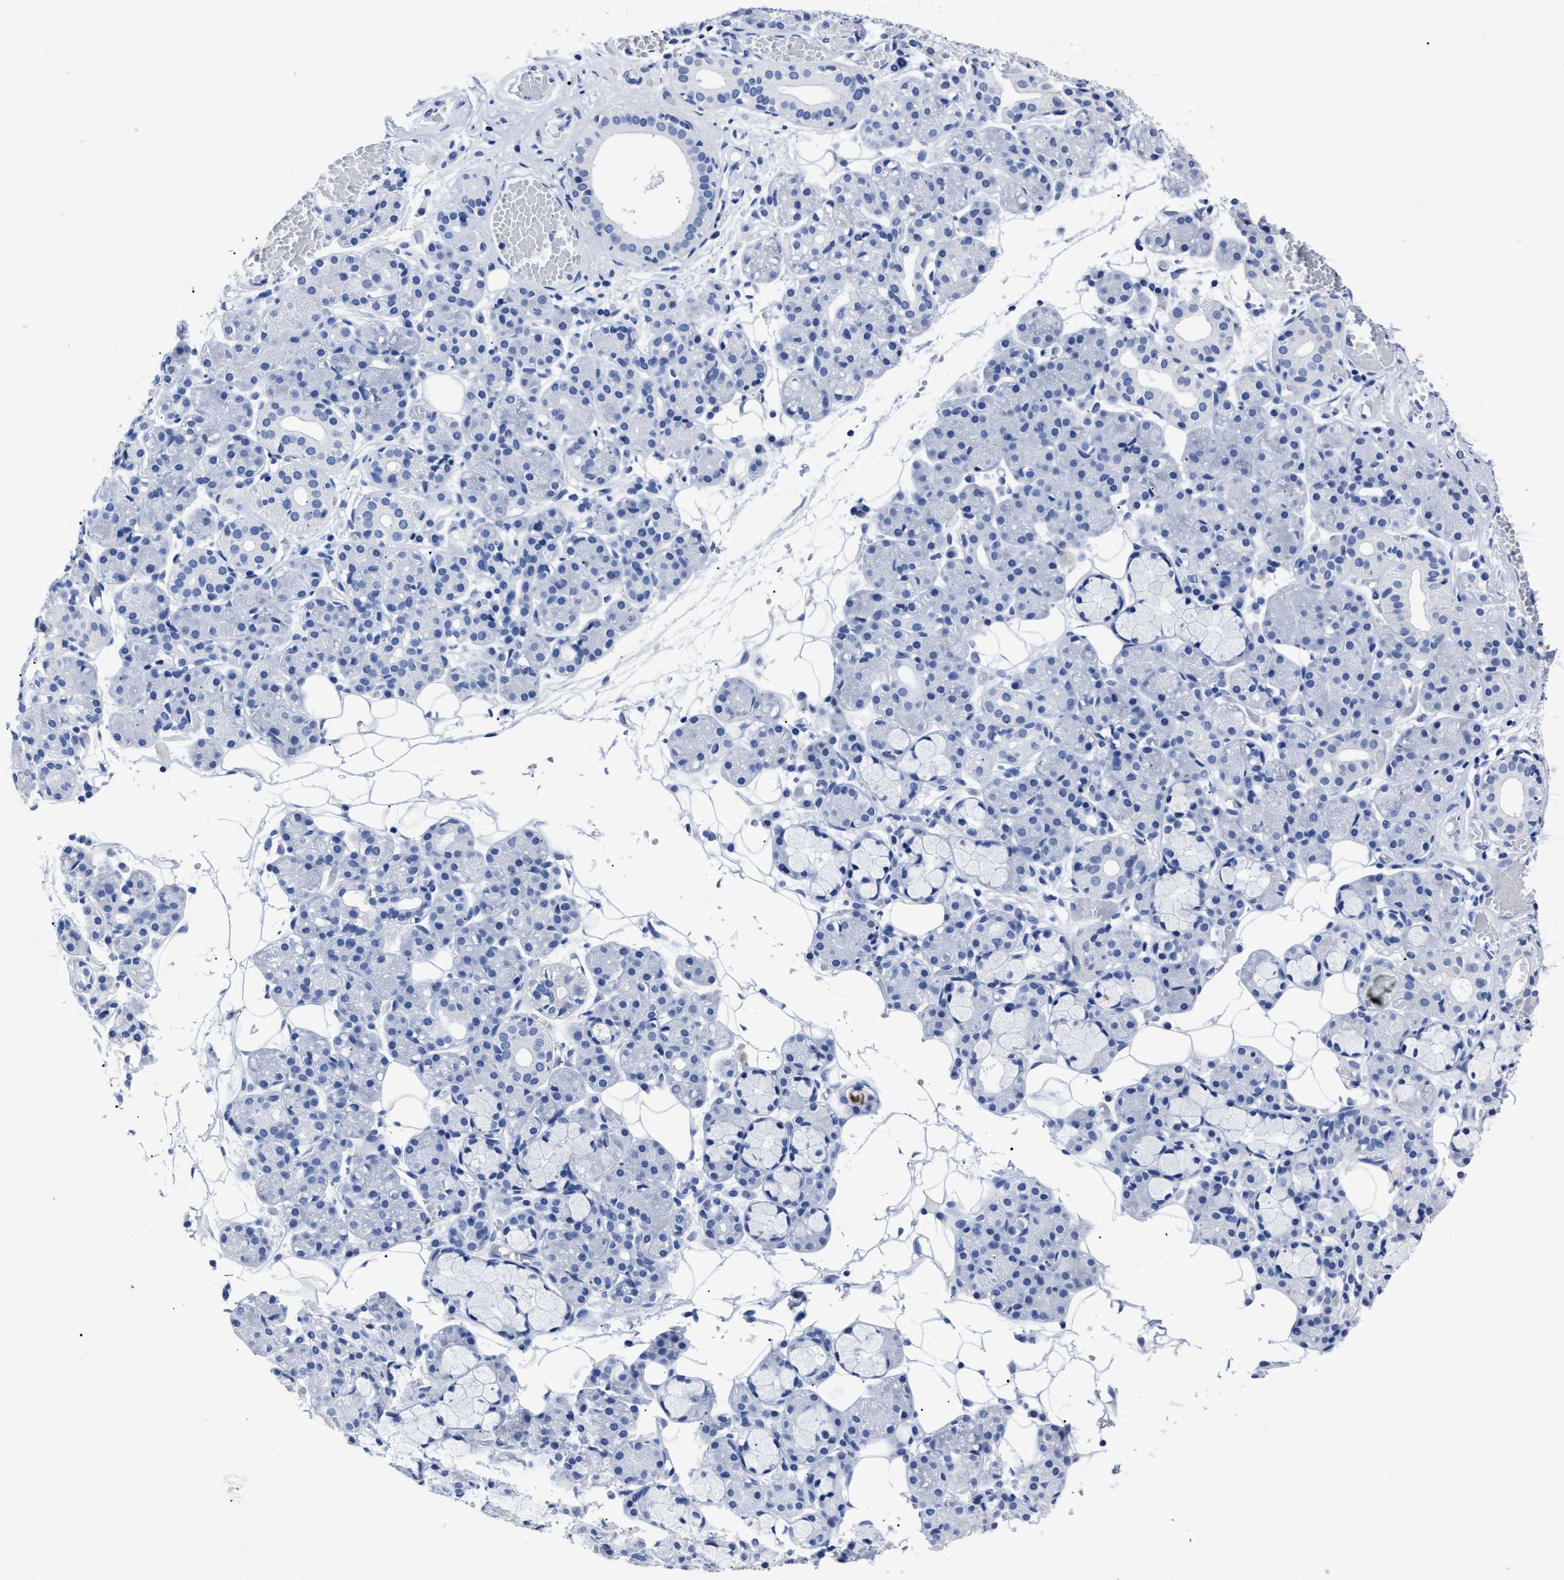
{"staining": {"intensity": "negative", "quantity": "none", "location": "none"}, "tissue": "salivary gland", "cell_type": "Glandular cells", "image_type": "normal", "snomed": [{"axis": "morphology", "description": "Normal tissue, NOS"}, {"axis": "topography", "description": "Salivary gland"}], "caption": "DAB immunohistochemical staining of benign salivary gland reveals no significant expression in glandular cells.", "gene": "ALPG", "patient": {"sex": "male", "age": 63}}